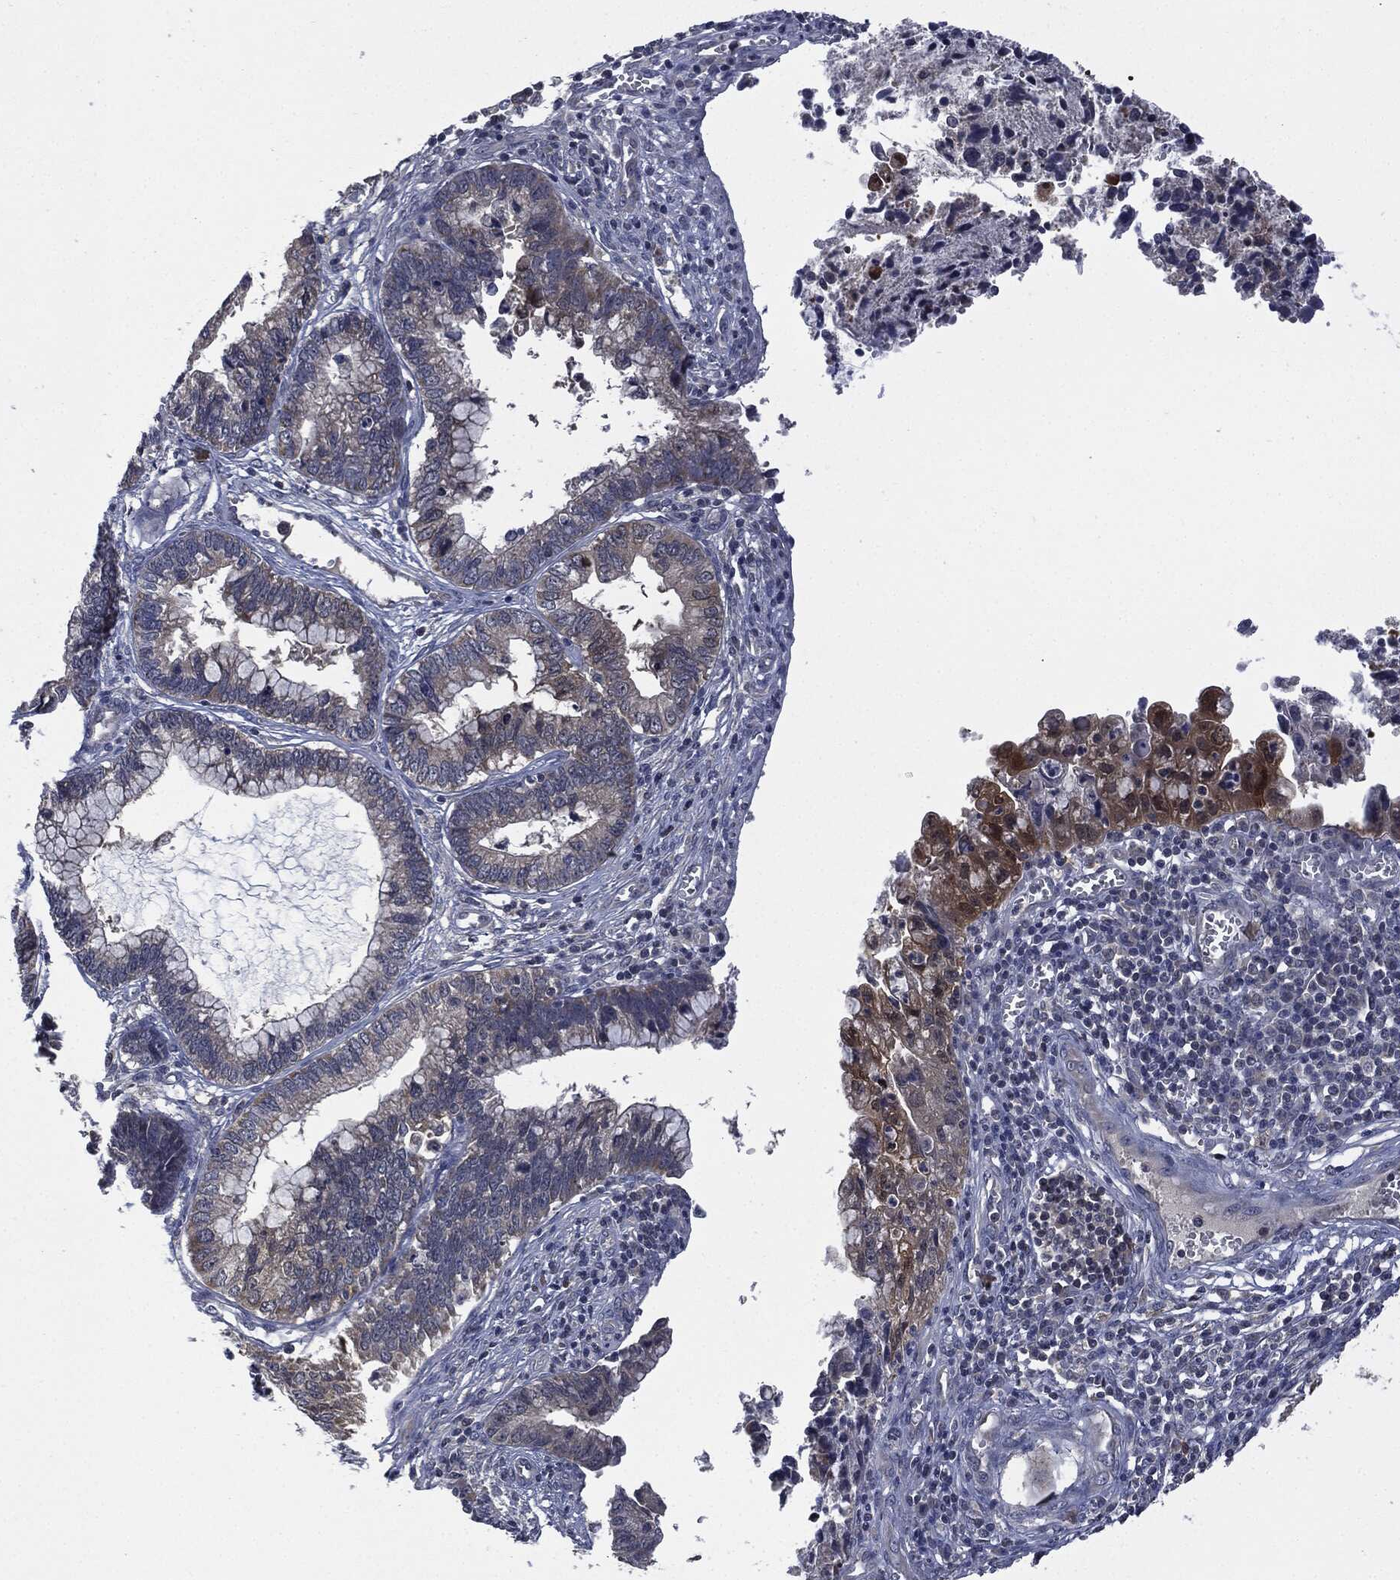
{"staining": {"intensity": "strong", "quantity": "<25%", "location": "cytoplasmic/membranous,nuclear"}, "tissue": "cervical cancer", "cell_type": "Tumor cells", "image_type": "cancer", "snomed": [{"axis": "morphology", "description": "Adenocarcinoma, NOS"}, {"axis": "topography", "description": "Cervix"}], "caption": "Strong cytoplasmic/membranous and nuclear protein staining is present in approximately <25% of tumor cells in cervical cancer.", "gene": "IL1RN", "patient": {"sex": "female", "age": 44}}